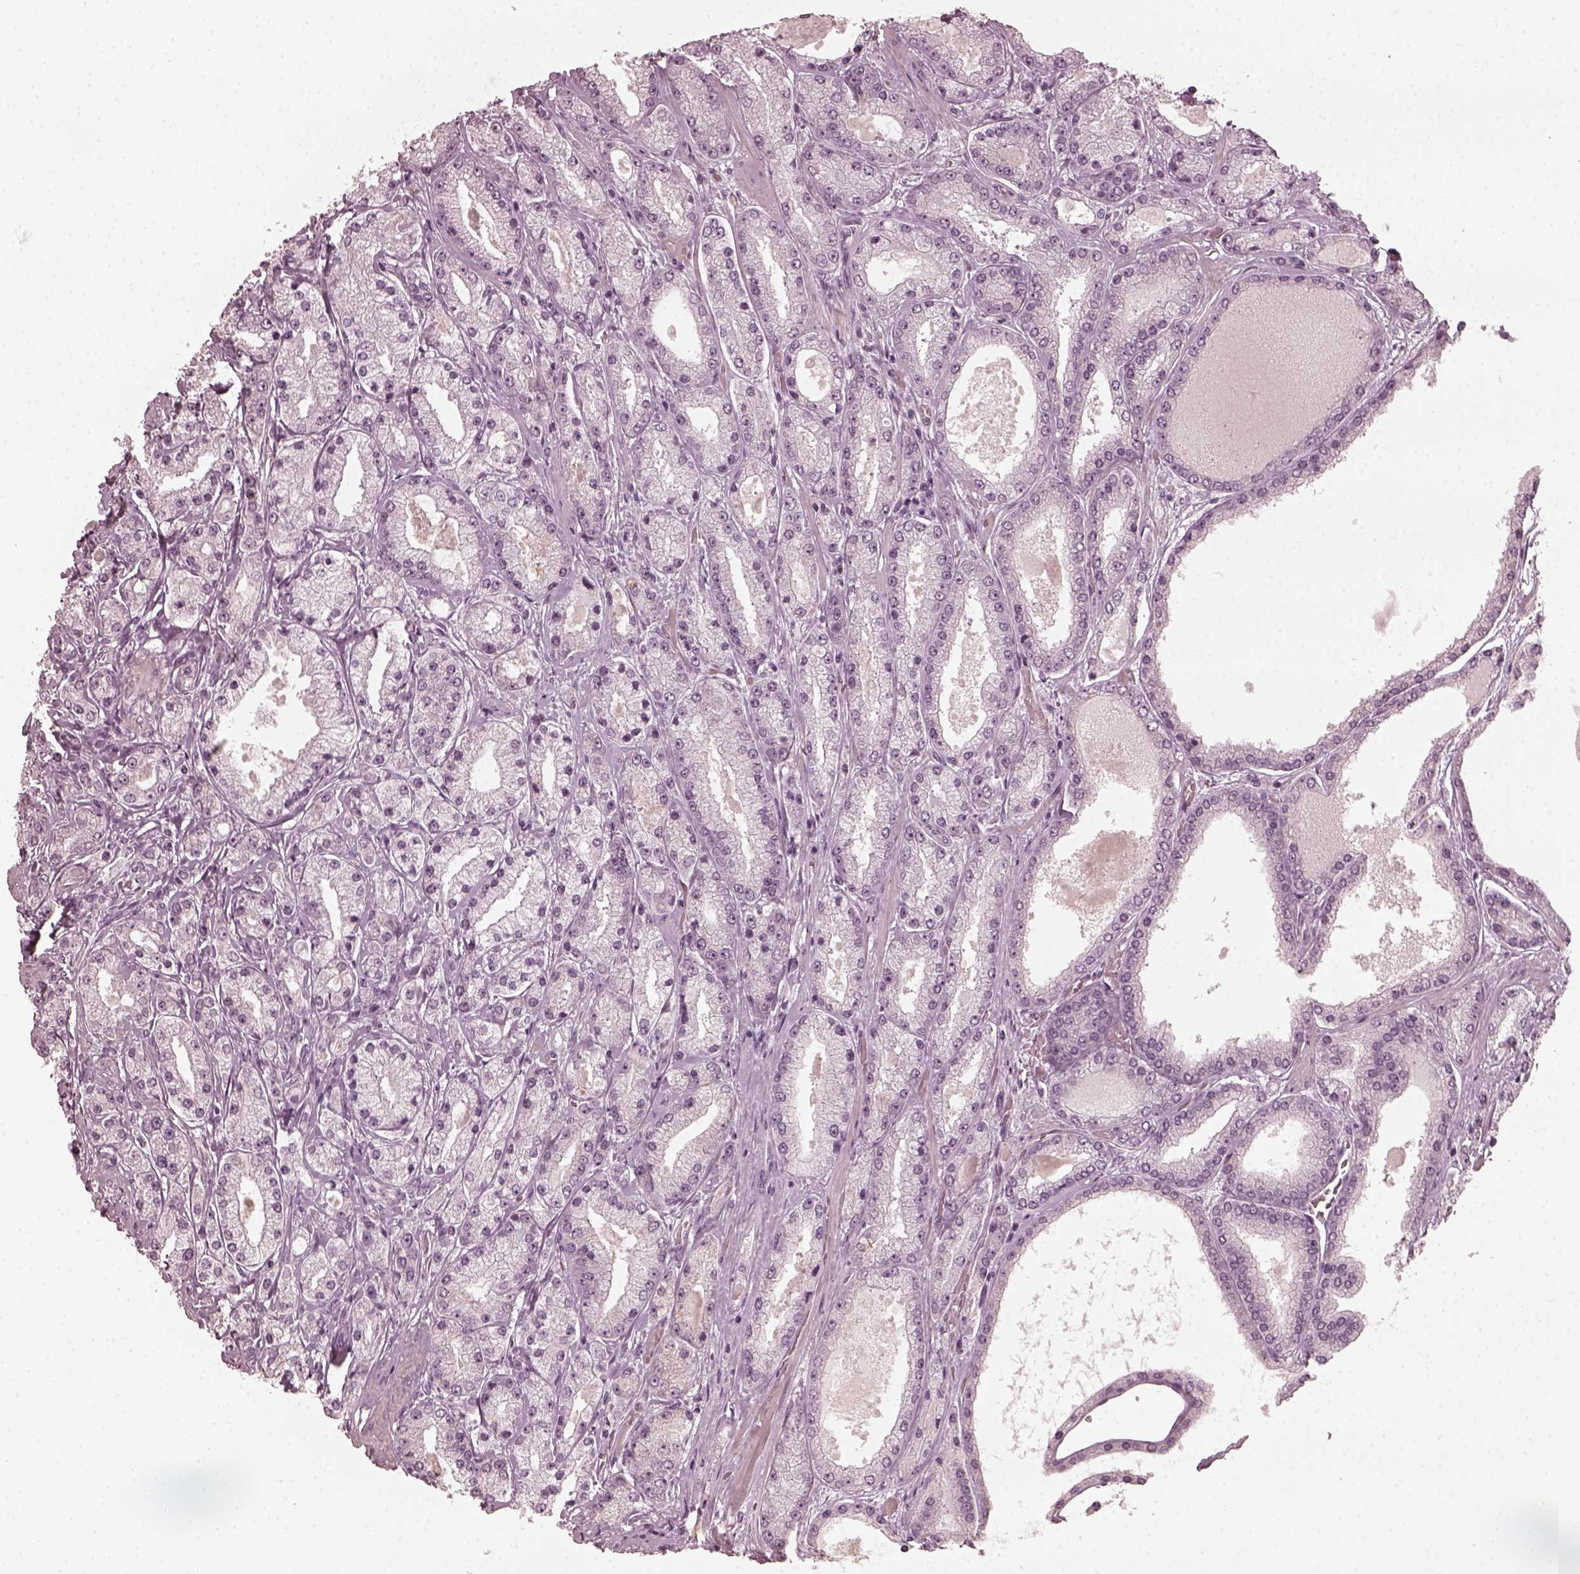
{"staining": {"intensity": "negative", "quantity": "none", "location": "none"}, "tissue": "prostate cancer", "cell_type": "Tumor cells", "image_type": "cancer", "snomed": [{"axis": "morphology", "description": "Adenocarcinoma, High grade"}, {"axis": "topography", "description": "Prostate"}], "caption": "This is an immunohistochemistry image of adenocarcinoma (high-grade) (prostate). There is no expression in tumor cells.", "gene": "CCDC170", "patient": {"sex": "male", "age": 67}}